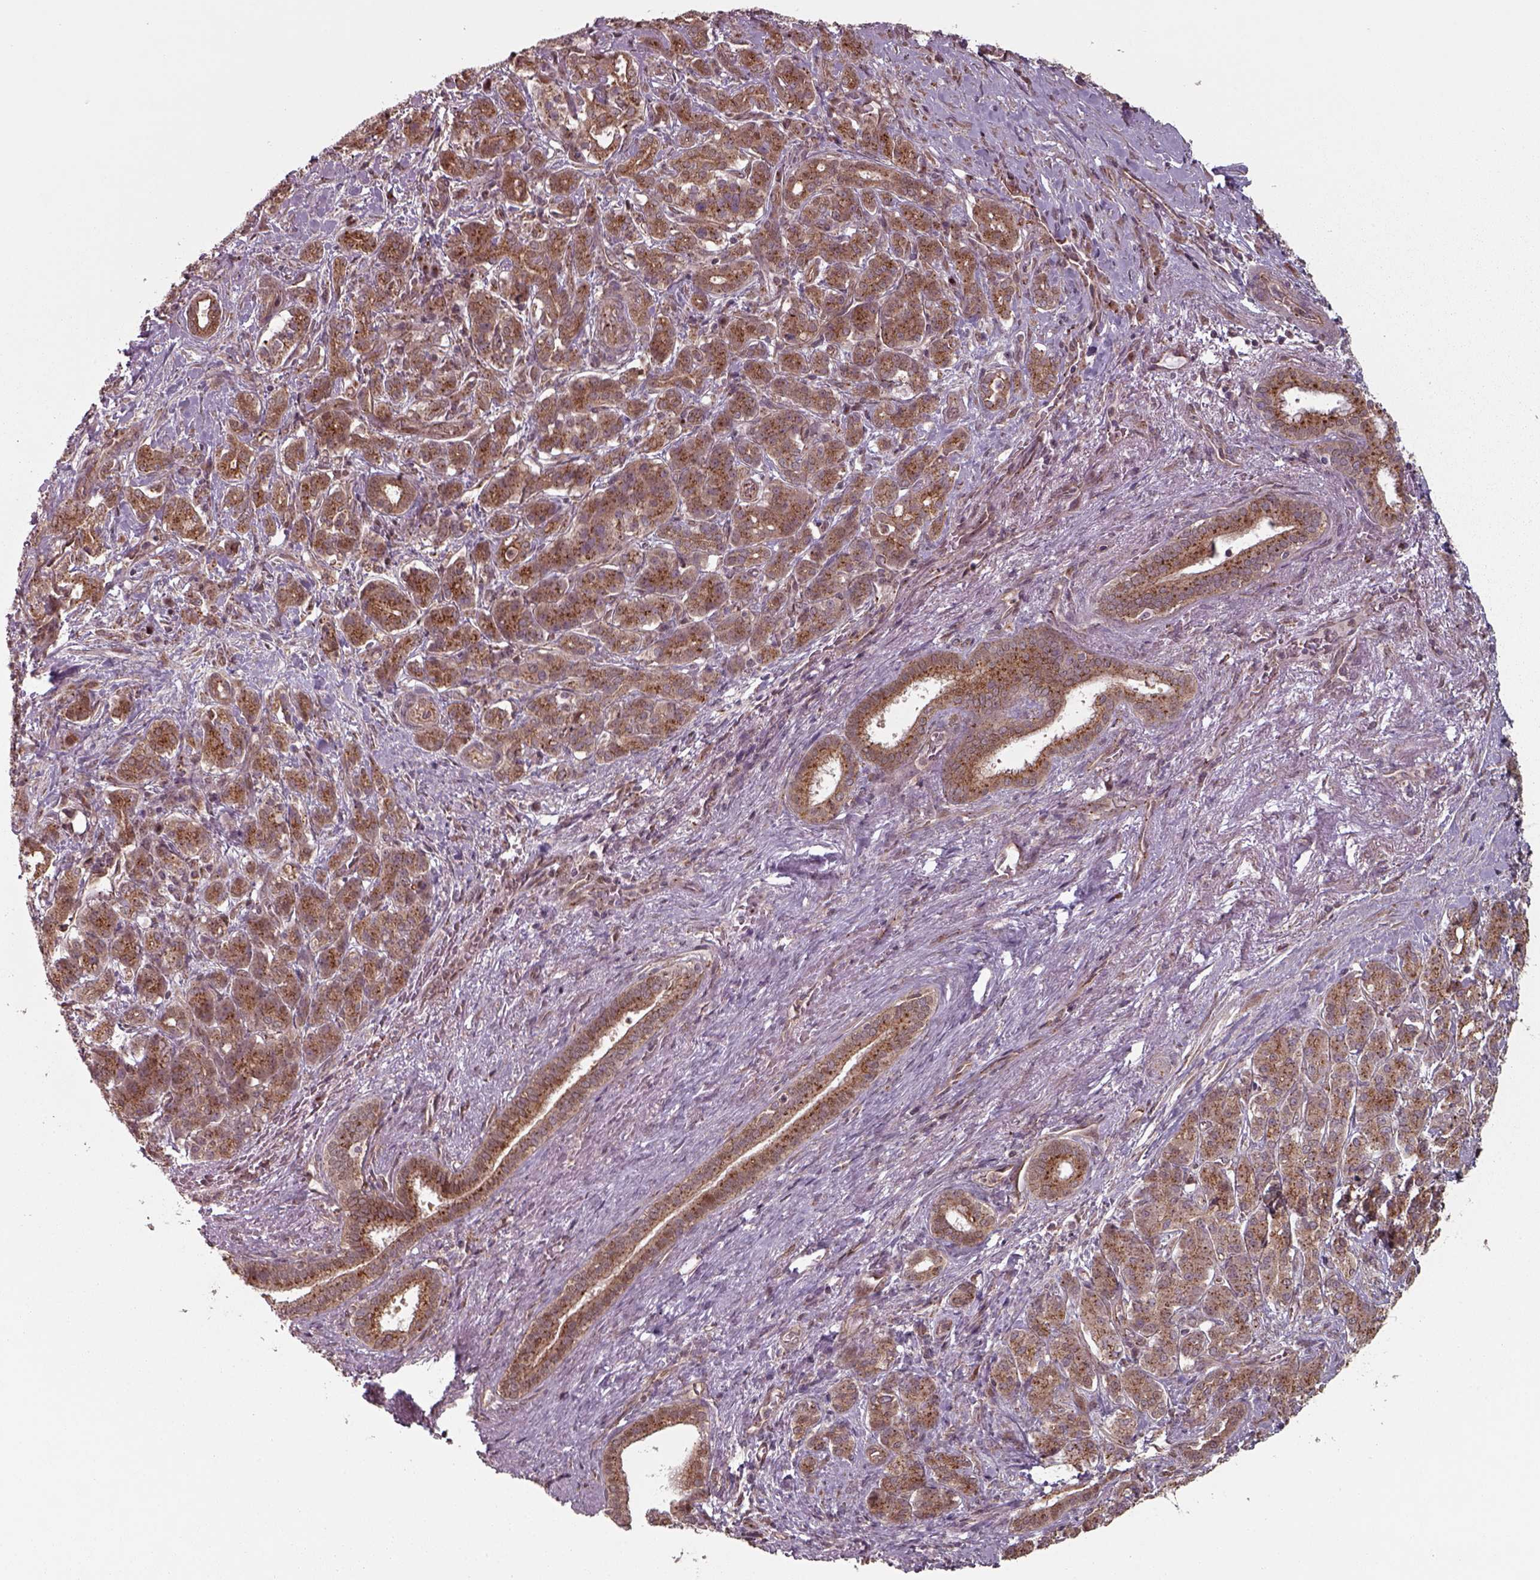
{"staining": {"intensity": "moderate", "quantity": ">75%", "location": "cytoplasmic/membranous"}, "tissue": "pancreatic cancer", "cell_type": "Tumor cells", "image_type": "cancer", "snomed": [{"axis": "morphology", "description": "Normal tissue, NOS"}, {"axis": "morphology", "description": "Inflammation, NOS"}, {"axis": "morphology", "description": "Adenocarcinoma, NOS"}, {"axis": "topography", "description": "Pancreas"}], "caption": "The histopathology image shows staining of adenocarcinoma (pancreatic), revealing moderate cytoplasmic/membranous protein expression (brown color) within tumor cells.", "gene": "CHMP3", "patient": {"sex": "male", "age": 57}}